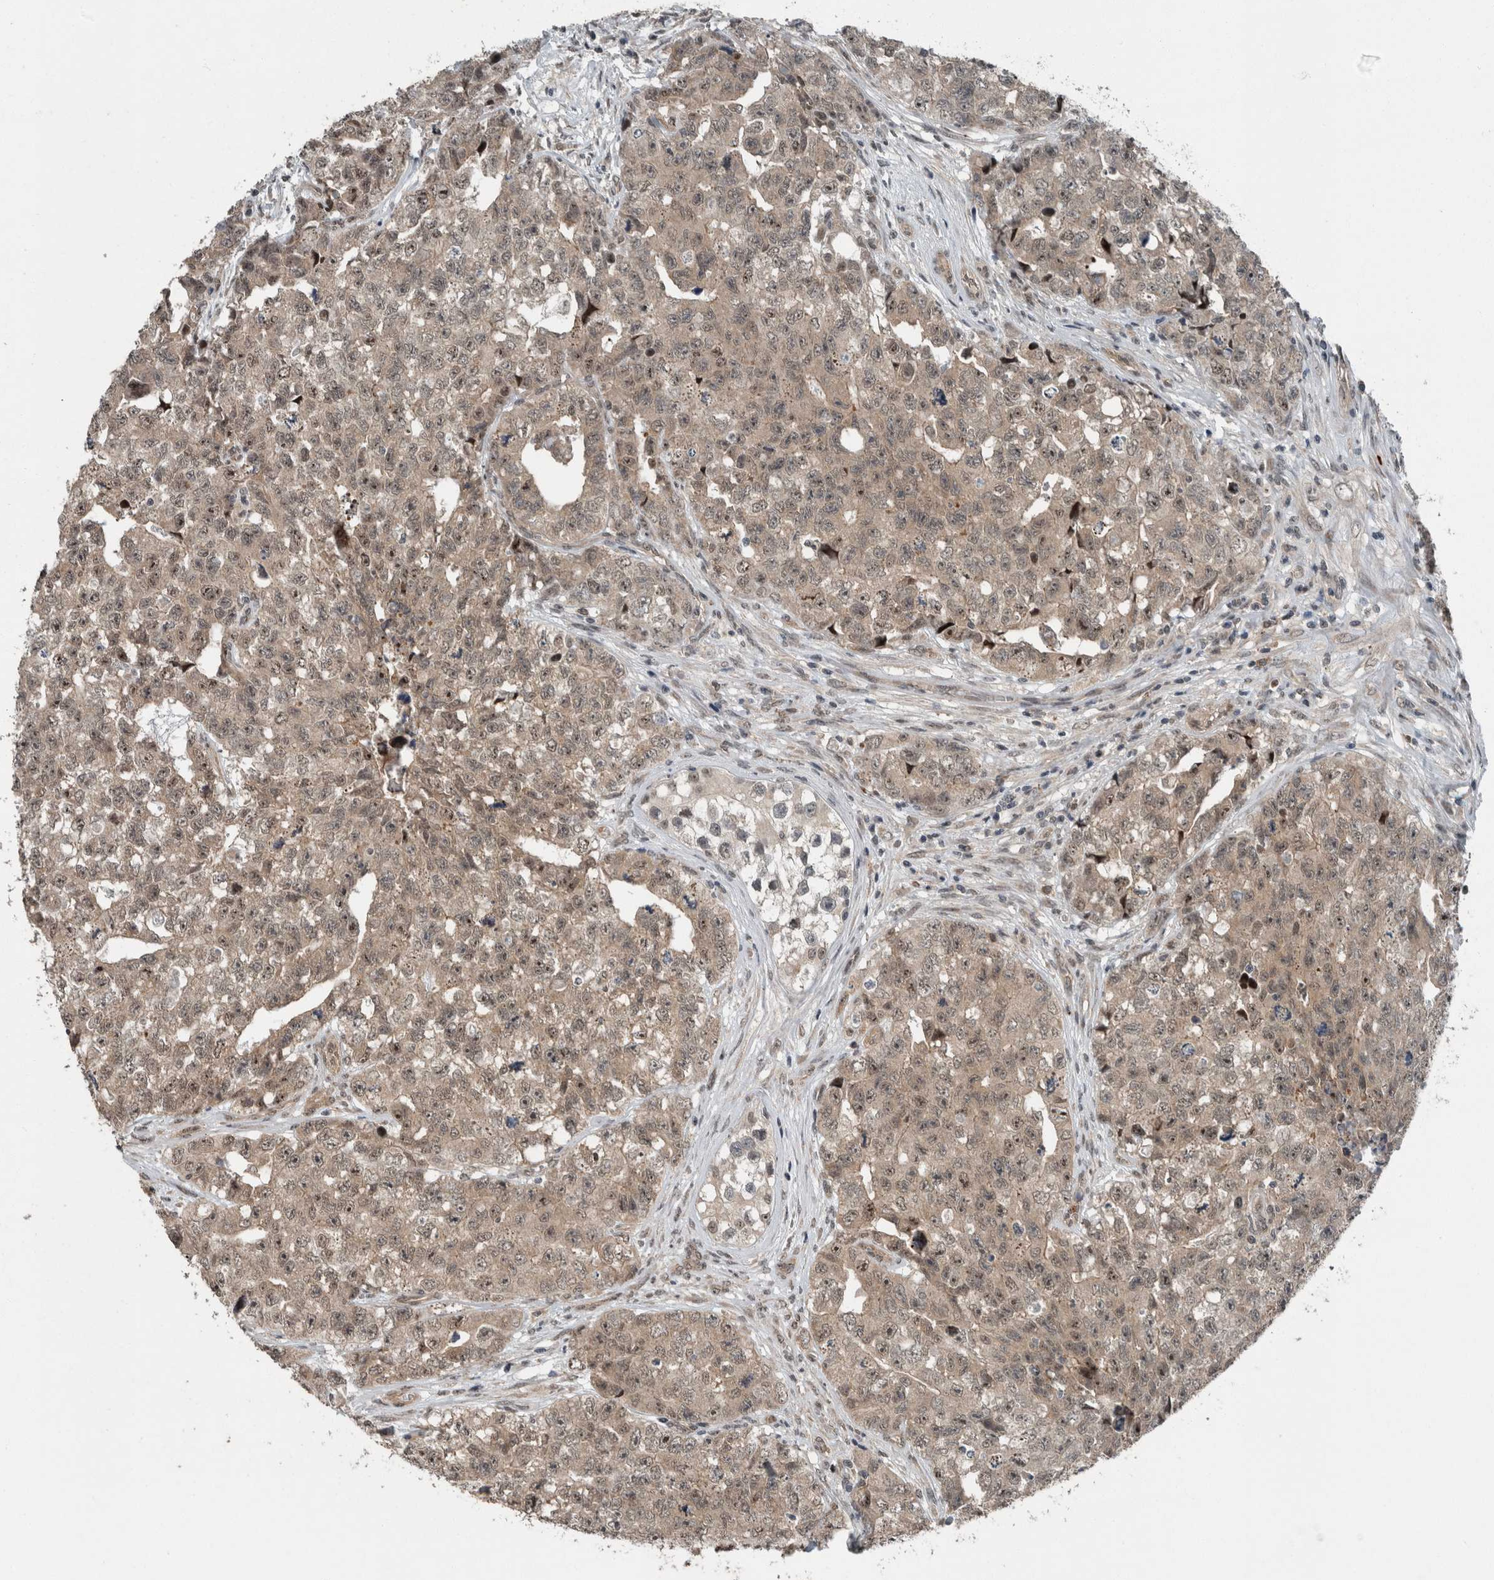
{"staining": {"intensity": "weak", "quantity": ">75%", "location": "cytoplasmic/membranous,nuclear"}, "tissue": "testis cancer", "cell_type": "Tumor cells", "image_type": "cancer", "snomed": [{"axis": "morphology", "description": "Carcinoma, Embryonal, NOS"}, {"axis": "topography", "description": "Testis"}], "caption": "Human testis embryonal carcinoma stained for a protein (brown) displays weak cytoplasmic/membranous and nuclear positive staining in approximately >75% of tumor cells.", "gene": "MYO1E", "patient": {"sex": "male", "age": 28}}